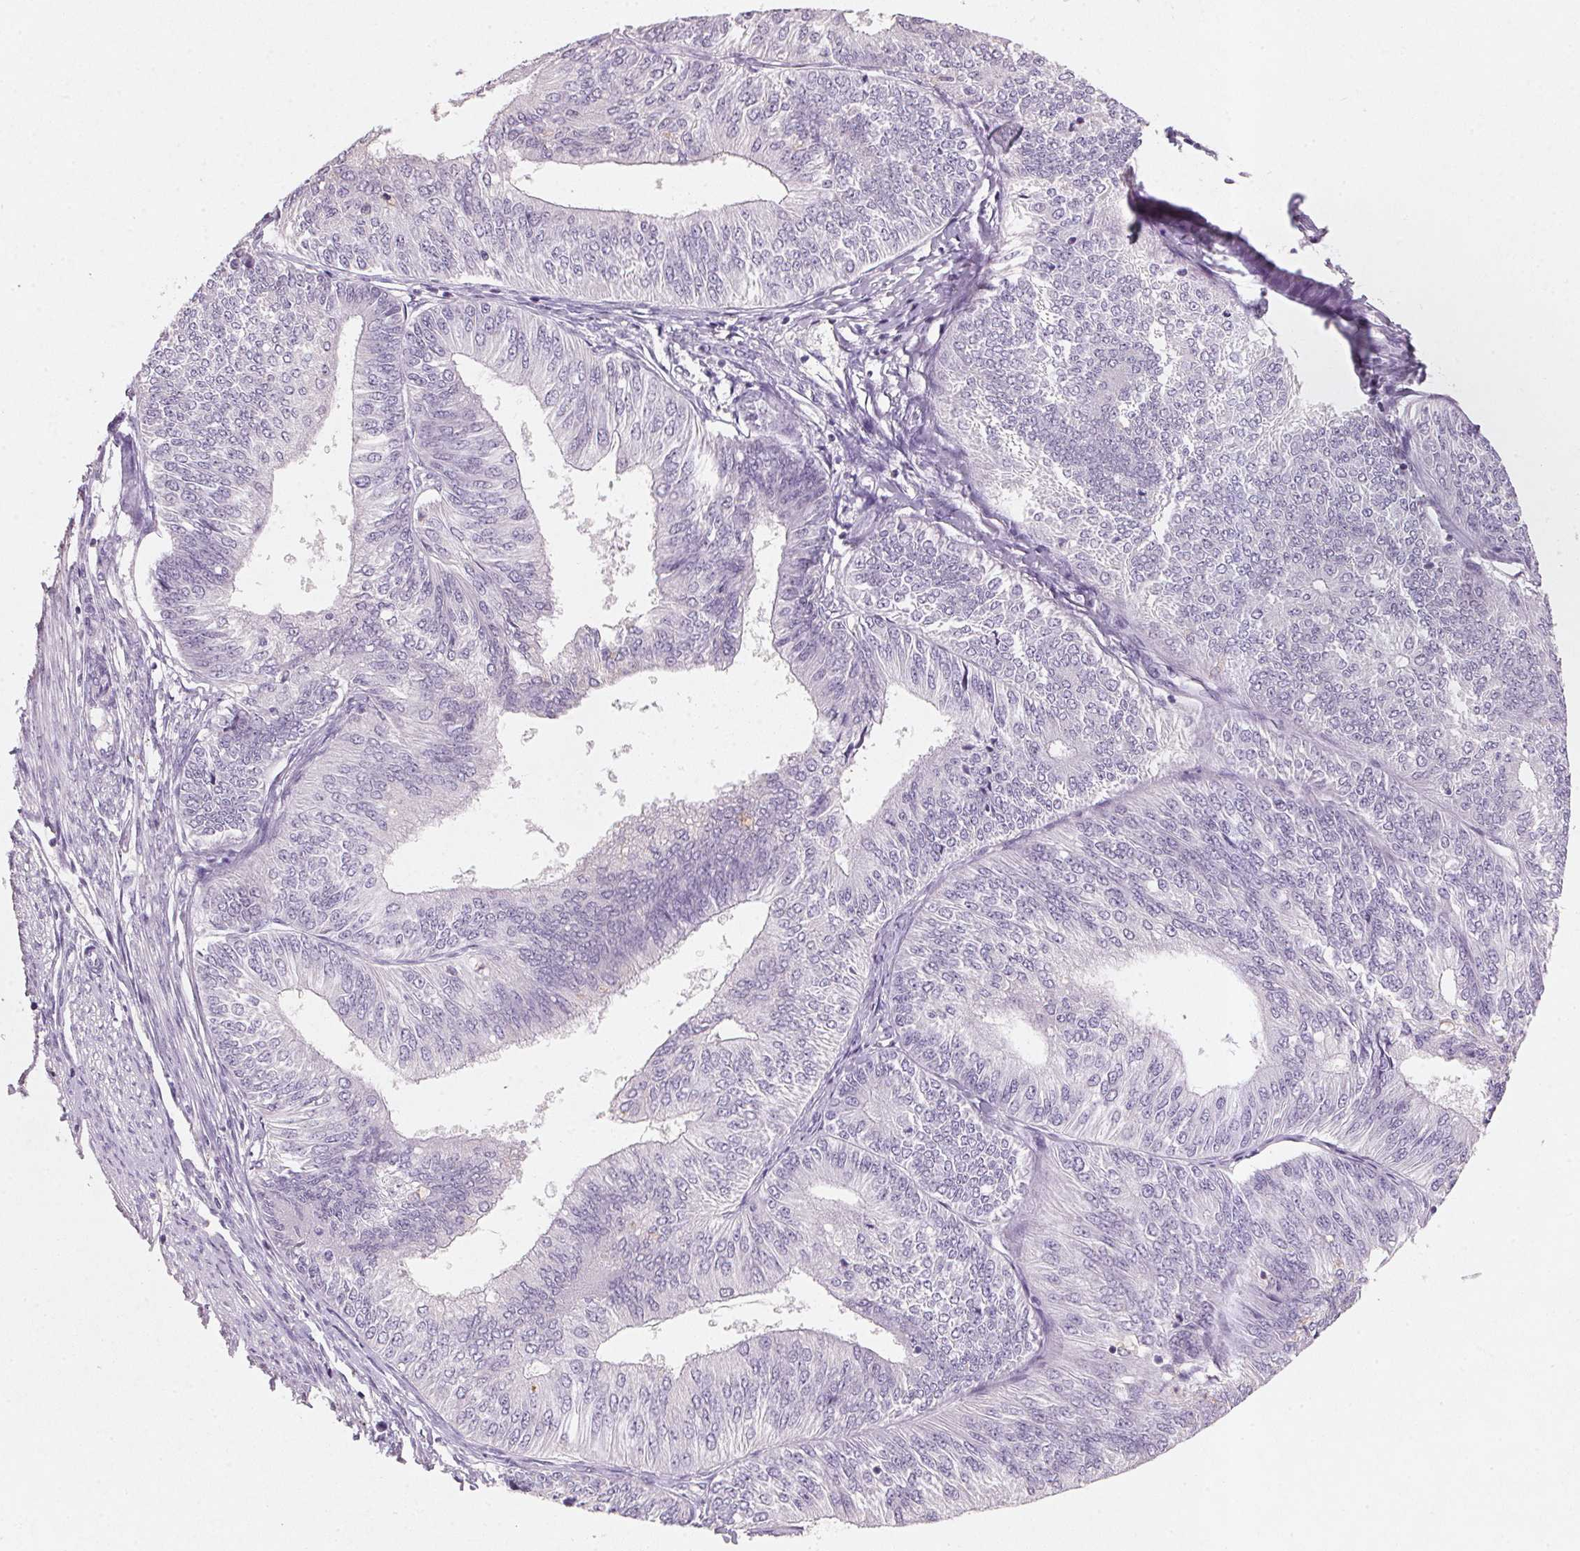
{"staining": {"intensity": "negative", "quantity": "none", "location": "none"}, "tissue": "endometrial cancer", "cell_type": "Tumor cells", "image_type": "cancer", "snomed": [{"axis": "morphology", "description": "Adenocarcinoma, NOS"}, {"axis": "topography", "description": "Endometrium"}], "caption": "A micrograph of endometrial adenocarcinoma stained for a protein reveals no brown staining in tumor cells. (DAB (3,3'-diaminobenzidine) immunohistochemistry (IHC) with hematoxylin counter stain).", "gene": "CXCL5", "patient": {"sex": "female", "age": 58}}